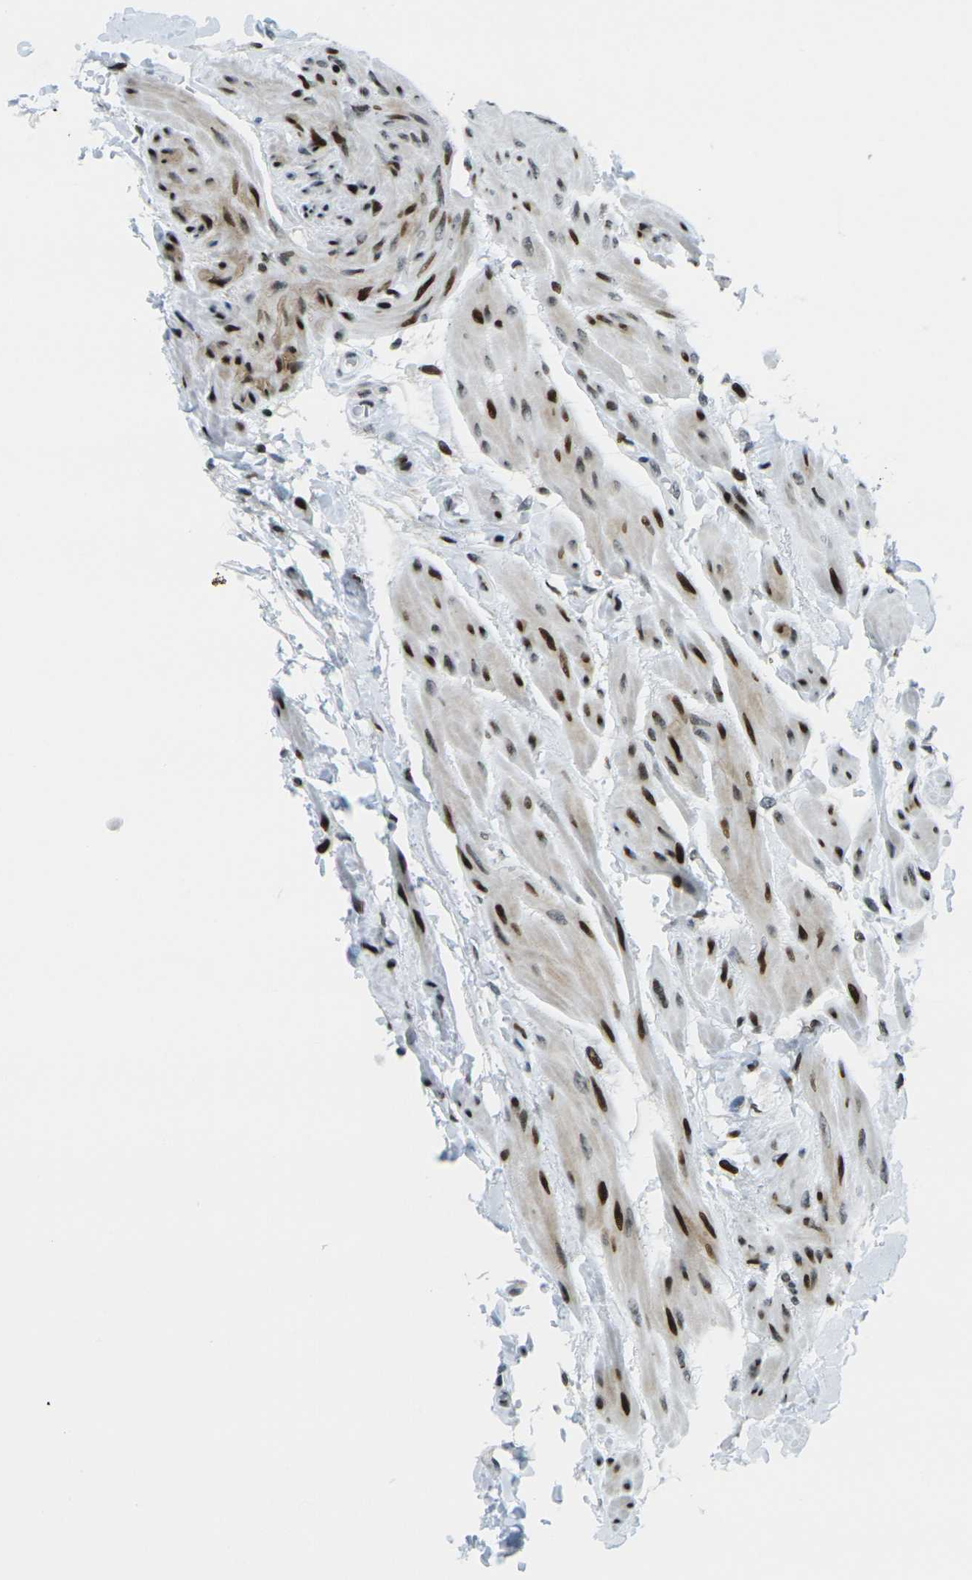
{"staining": {"intensity": "moderate", "quantity": ">75%", "location": "cytoplasmic/membranous,nuclear"}, "tissue": "urinary bladder", "cell_type": "Urothelial cells", "image_type": "normal", "snomed": [{"axis": "morphology", "description": "Normal tissue, NOS"}, {"axis": "topography", "description": "Urinary bladder"}], "caption": "Protein staining reveals moderate cytoplasmic/membranous,nuclear positivity in approximately >75% of urothelial cells in unremarkable urinary bladder.", "gene": "H3", "patient": {"sex": "female", "age": 79}}